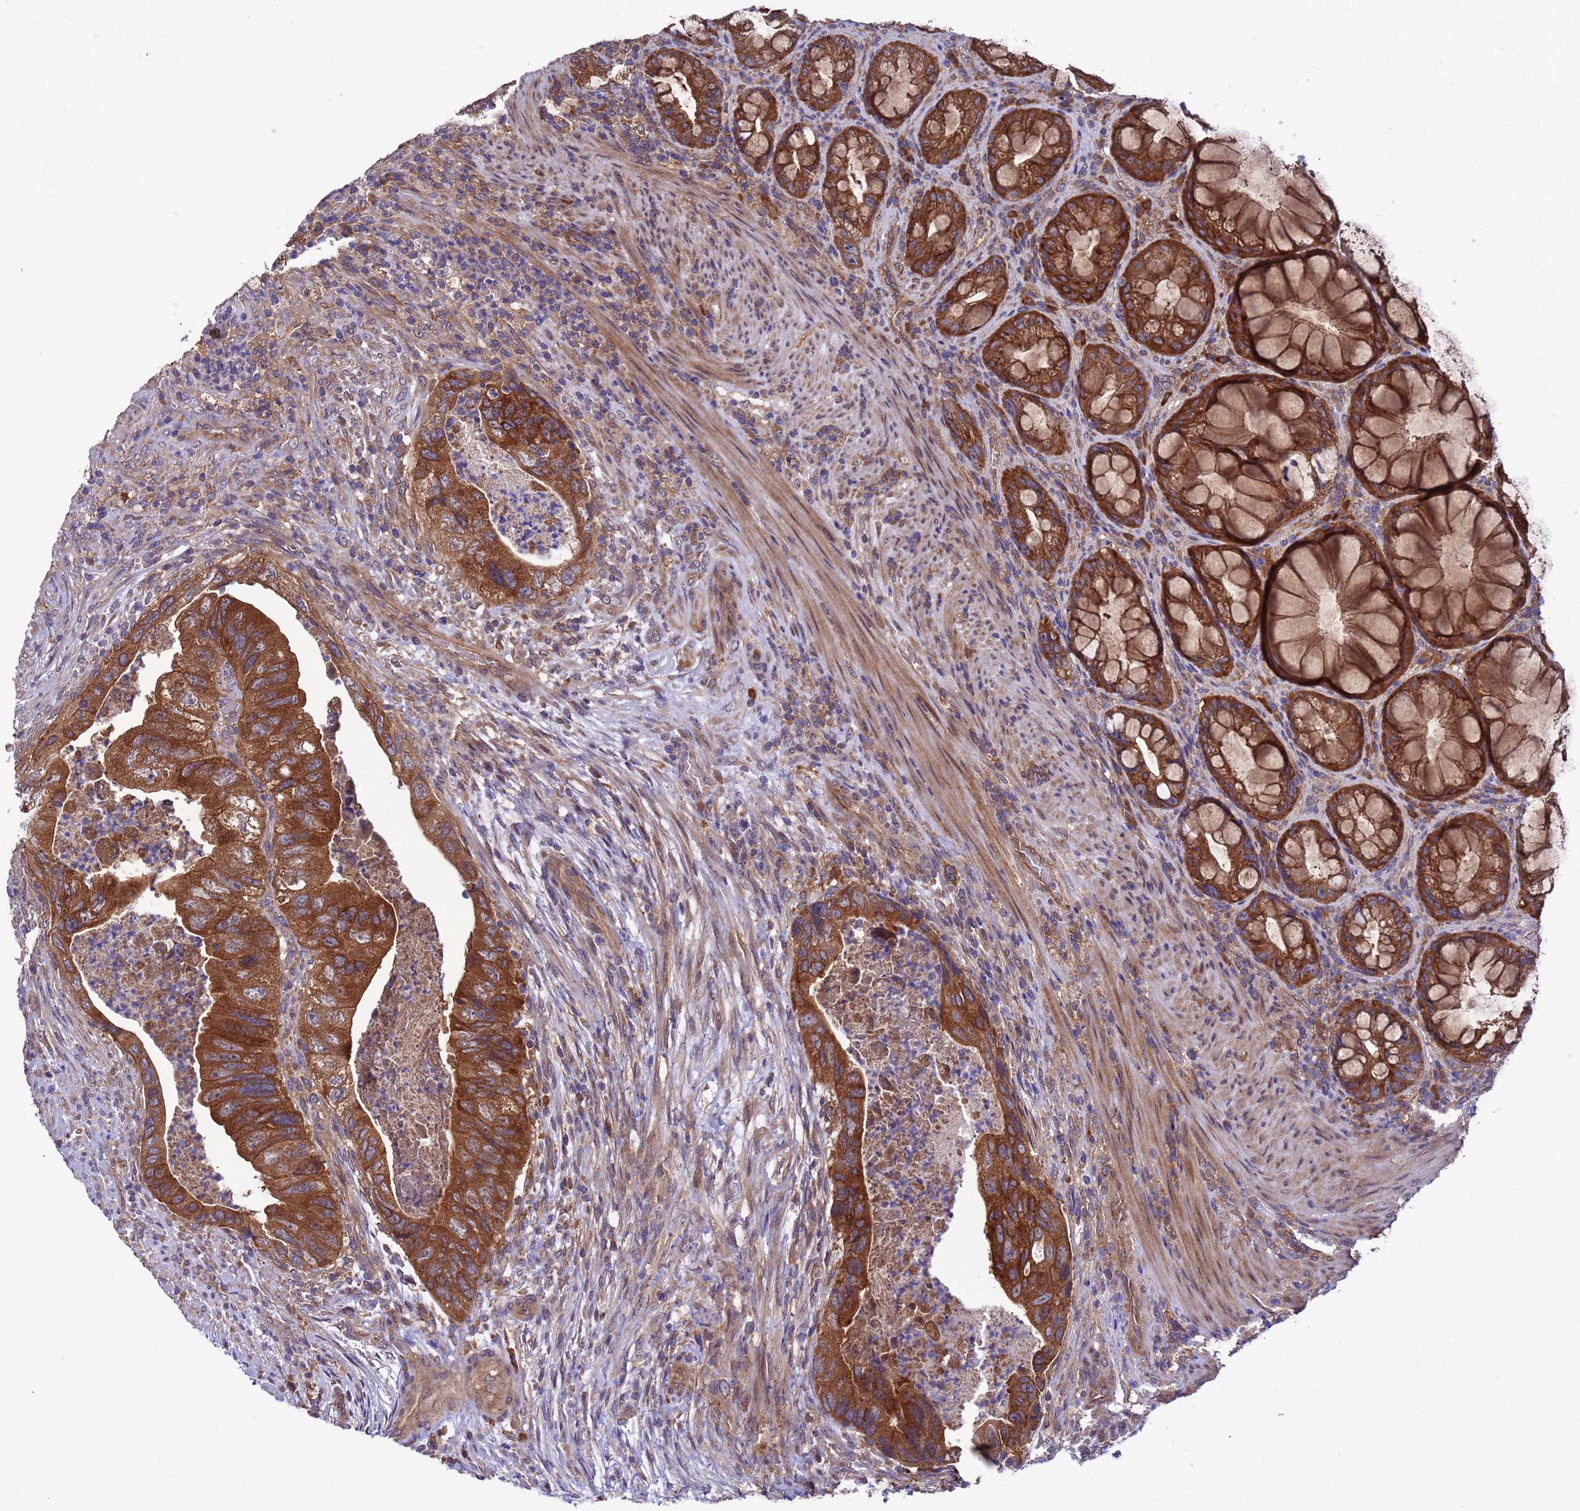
{"staining": {"intensity": "strong", "quantity": ">75%", "location": "cytoplasmic/membranous"}, "tissue": "colorectal cancer", "cell_type": "Tumor cells", "image_type": "cancer", "snomed": [{"axis": "morphology", "description": "Adenocarcinoma, NOS"}, {"axis": "topography", "description": "Rectum"}], "caption": "Protein expression analysis of human adenocarcinoma (colorectal) reveals strong cytoplasmic/membranous staining in approximately >75% of tumor cells. Using DAB (3,3'-diaminobenzidine) (brown) and hematoxylin (blue) stains, captured at high magnification using brightfield microscopy.", "gene": "ARHGAP12", "patient": {"sex": "male", "age": 63}}